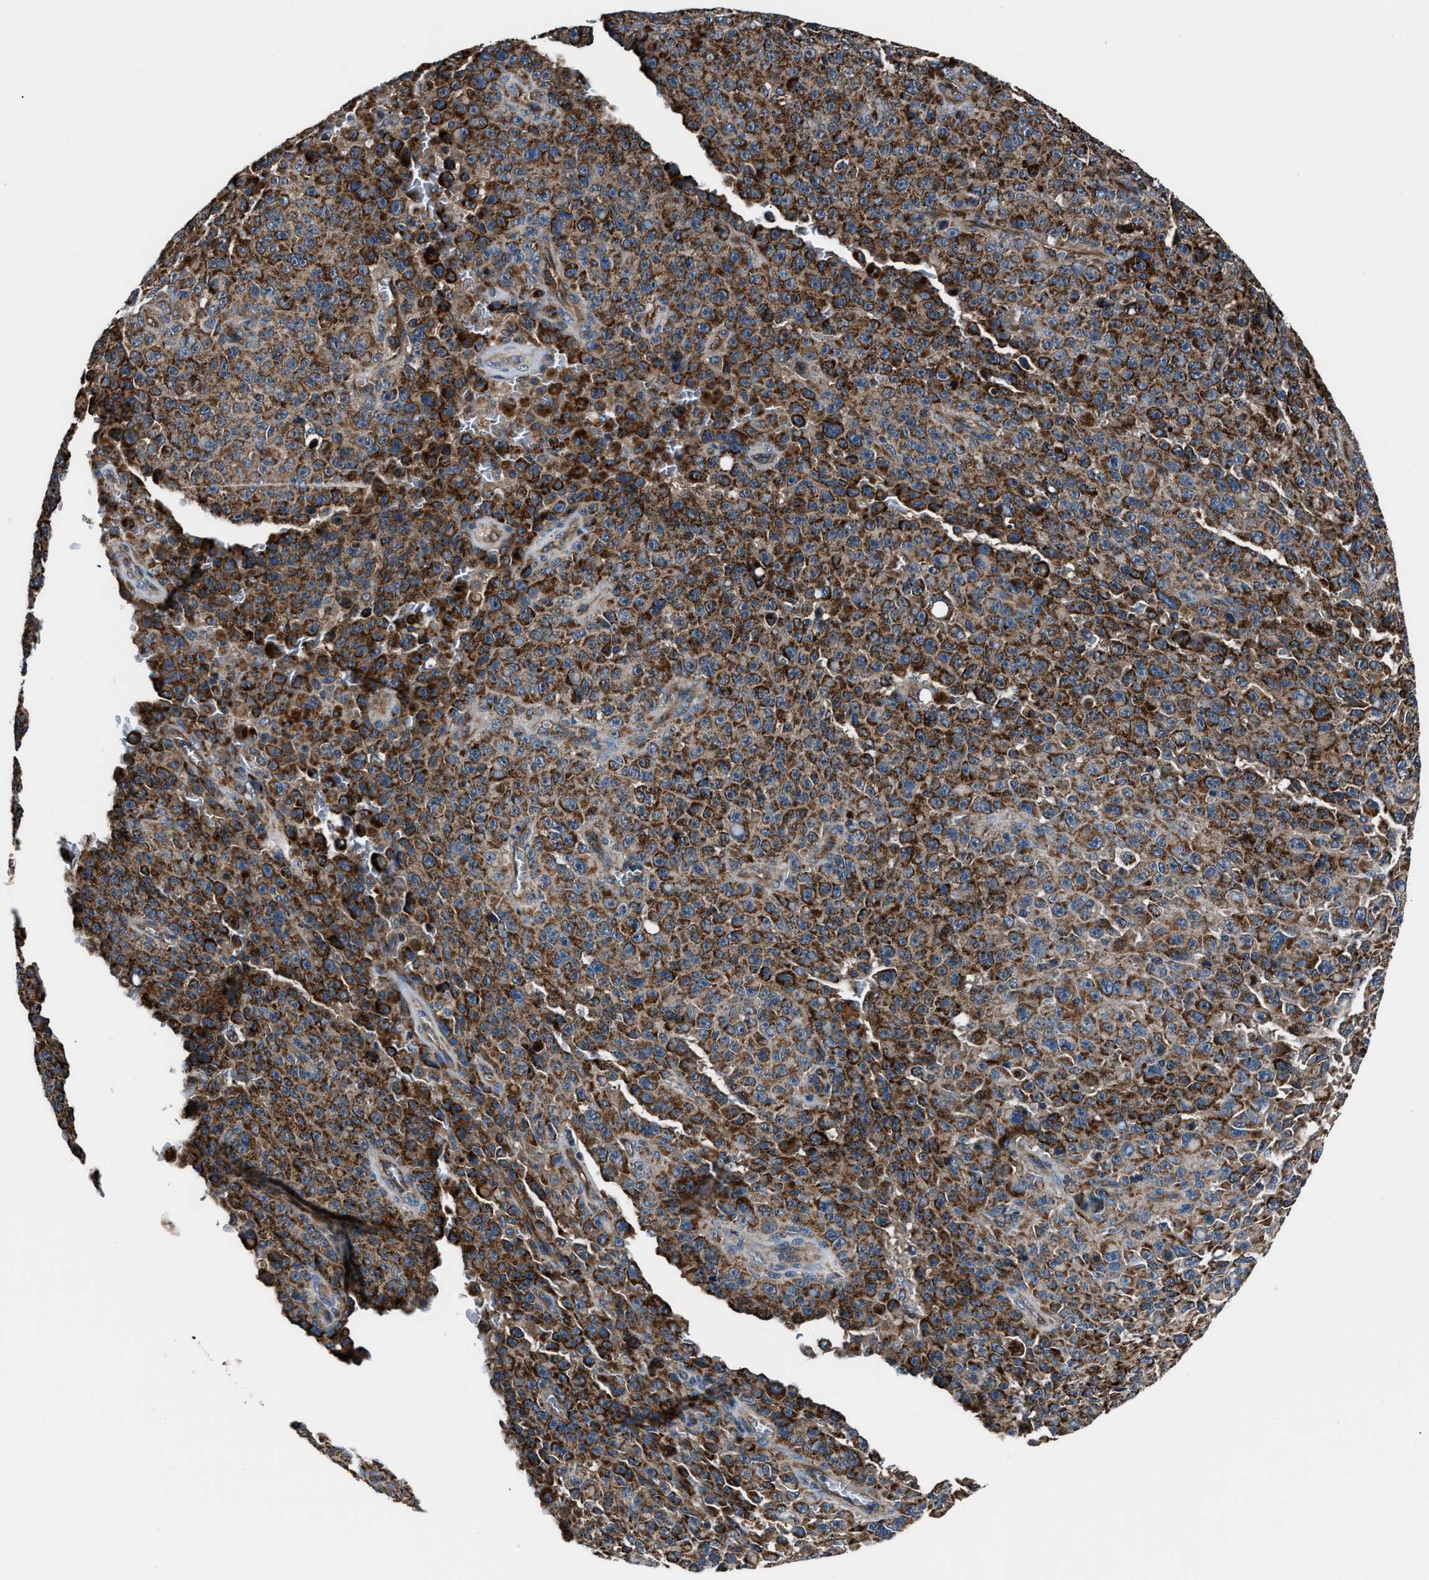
{"staining": {"intensity": "strong", "quantity": ">75%", "location": "cytoplasmic/membranous"}, "tissue": "melanoma", "cell_type": "Tumor cells", "image_type": "cancer", "snomed": [{"axis": "morphology", "description": "Malignant melanoma, NOS"}, {"axis": "topography", "description": "Skin"}], "caption": "Protein staining shows strong cytoplasmic/membranous positivity in about >75% of tumor cells in melanoma.", "gene": "GGCT", "patient": {"sex": "female", "age": 82}}